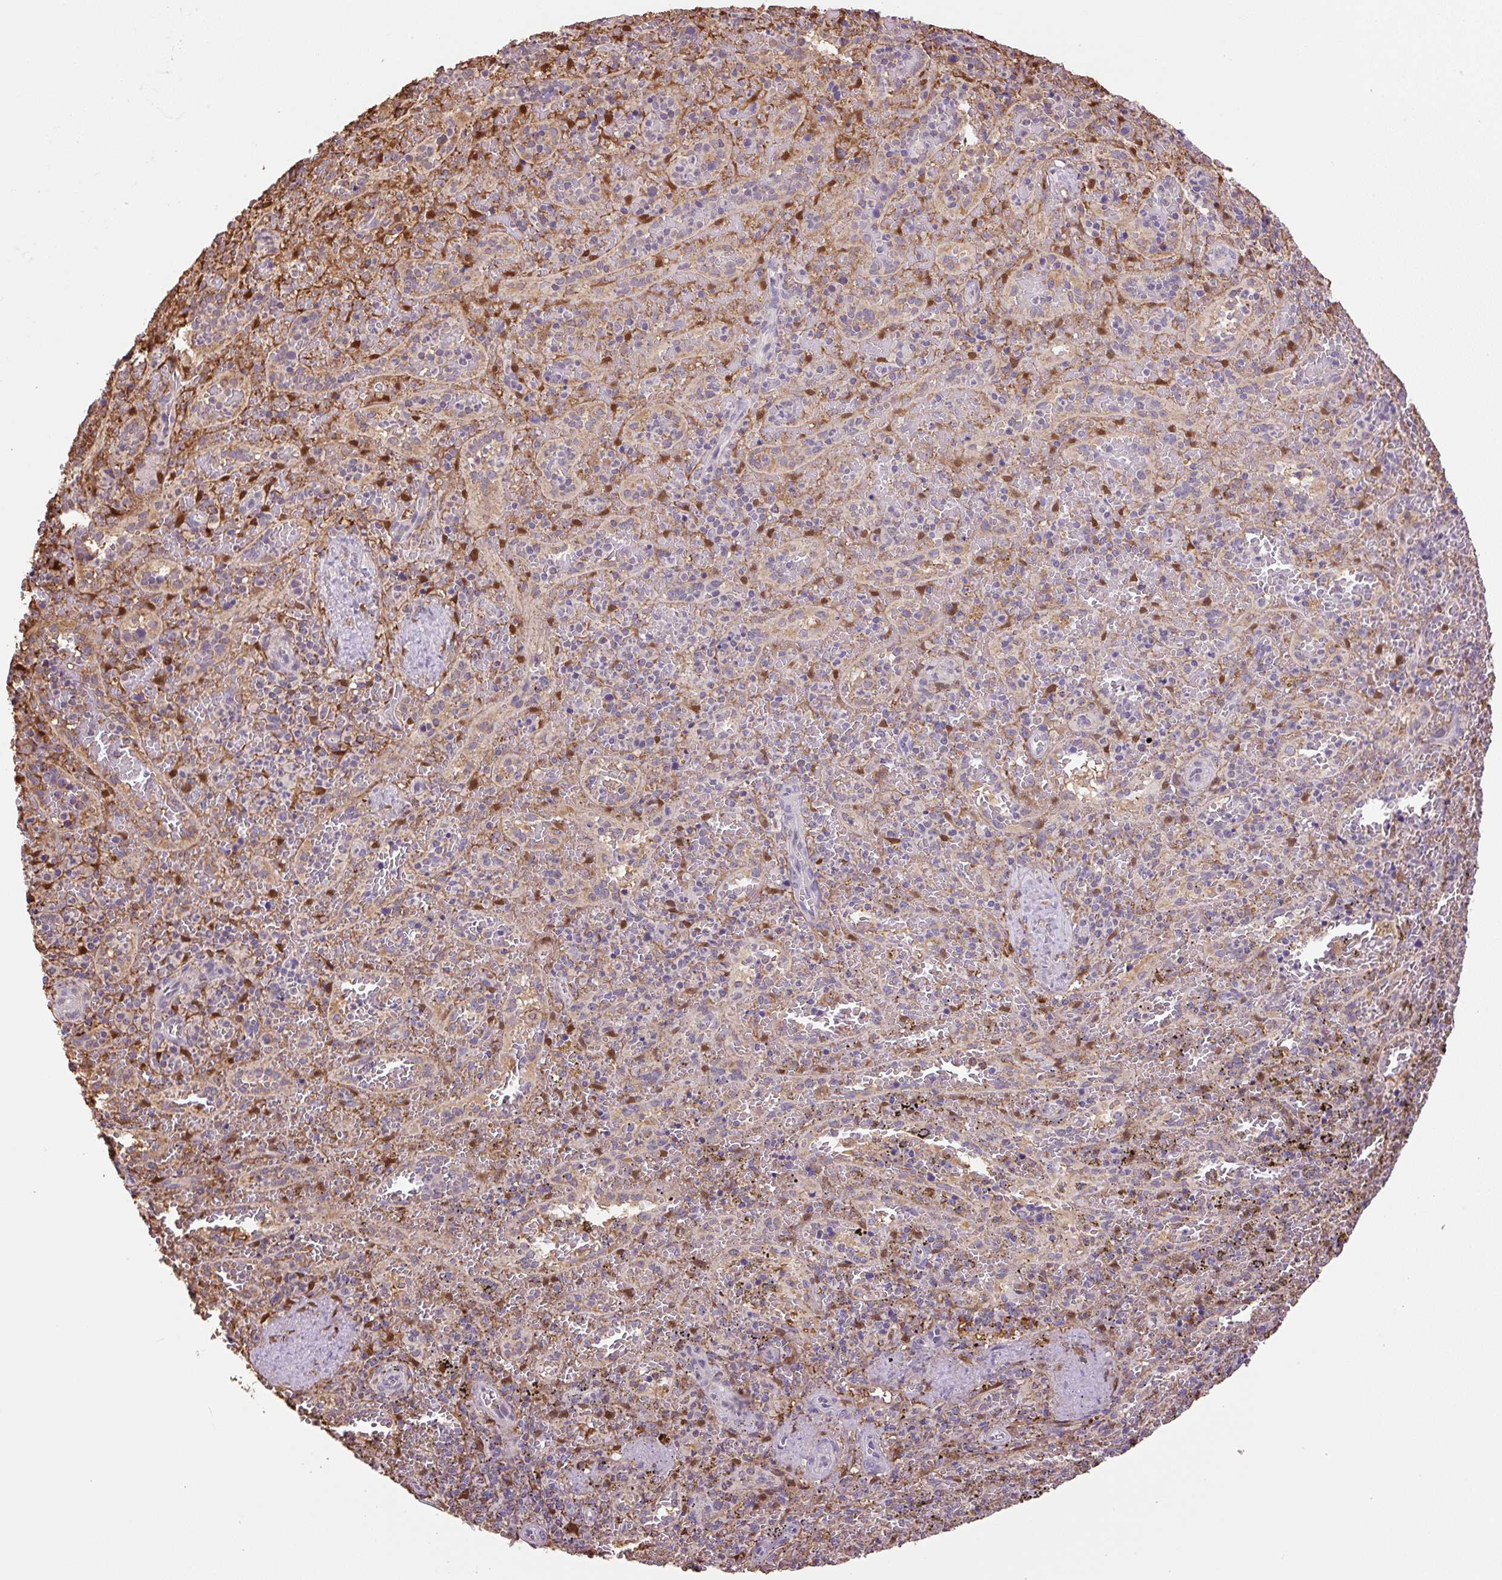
{"staining": {"intensity": "moderate", "quantity": "25%-75%", "location": "nuclear"}, "tissue": "spleen", "cell_type": "Cells in red pulp", "image_type": "normal", "snomed": [{"axis": "morphology", "description": "Normal tissue, NOS"}, {"axis": "topography", "description": "Spleen"}], "caption": "Immunohistochemical staining of benign spleen exhibits moderate nuclear protein expression in about 25%-75% of cells in red pulp.", "gene": "SGF29", "patient": {"sex": "female", "age": 50}}